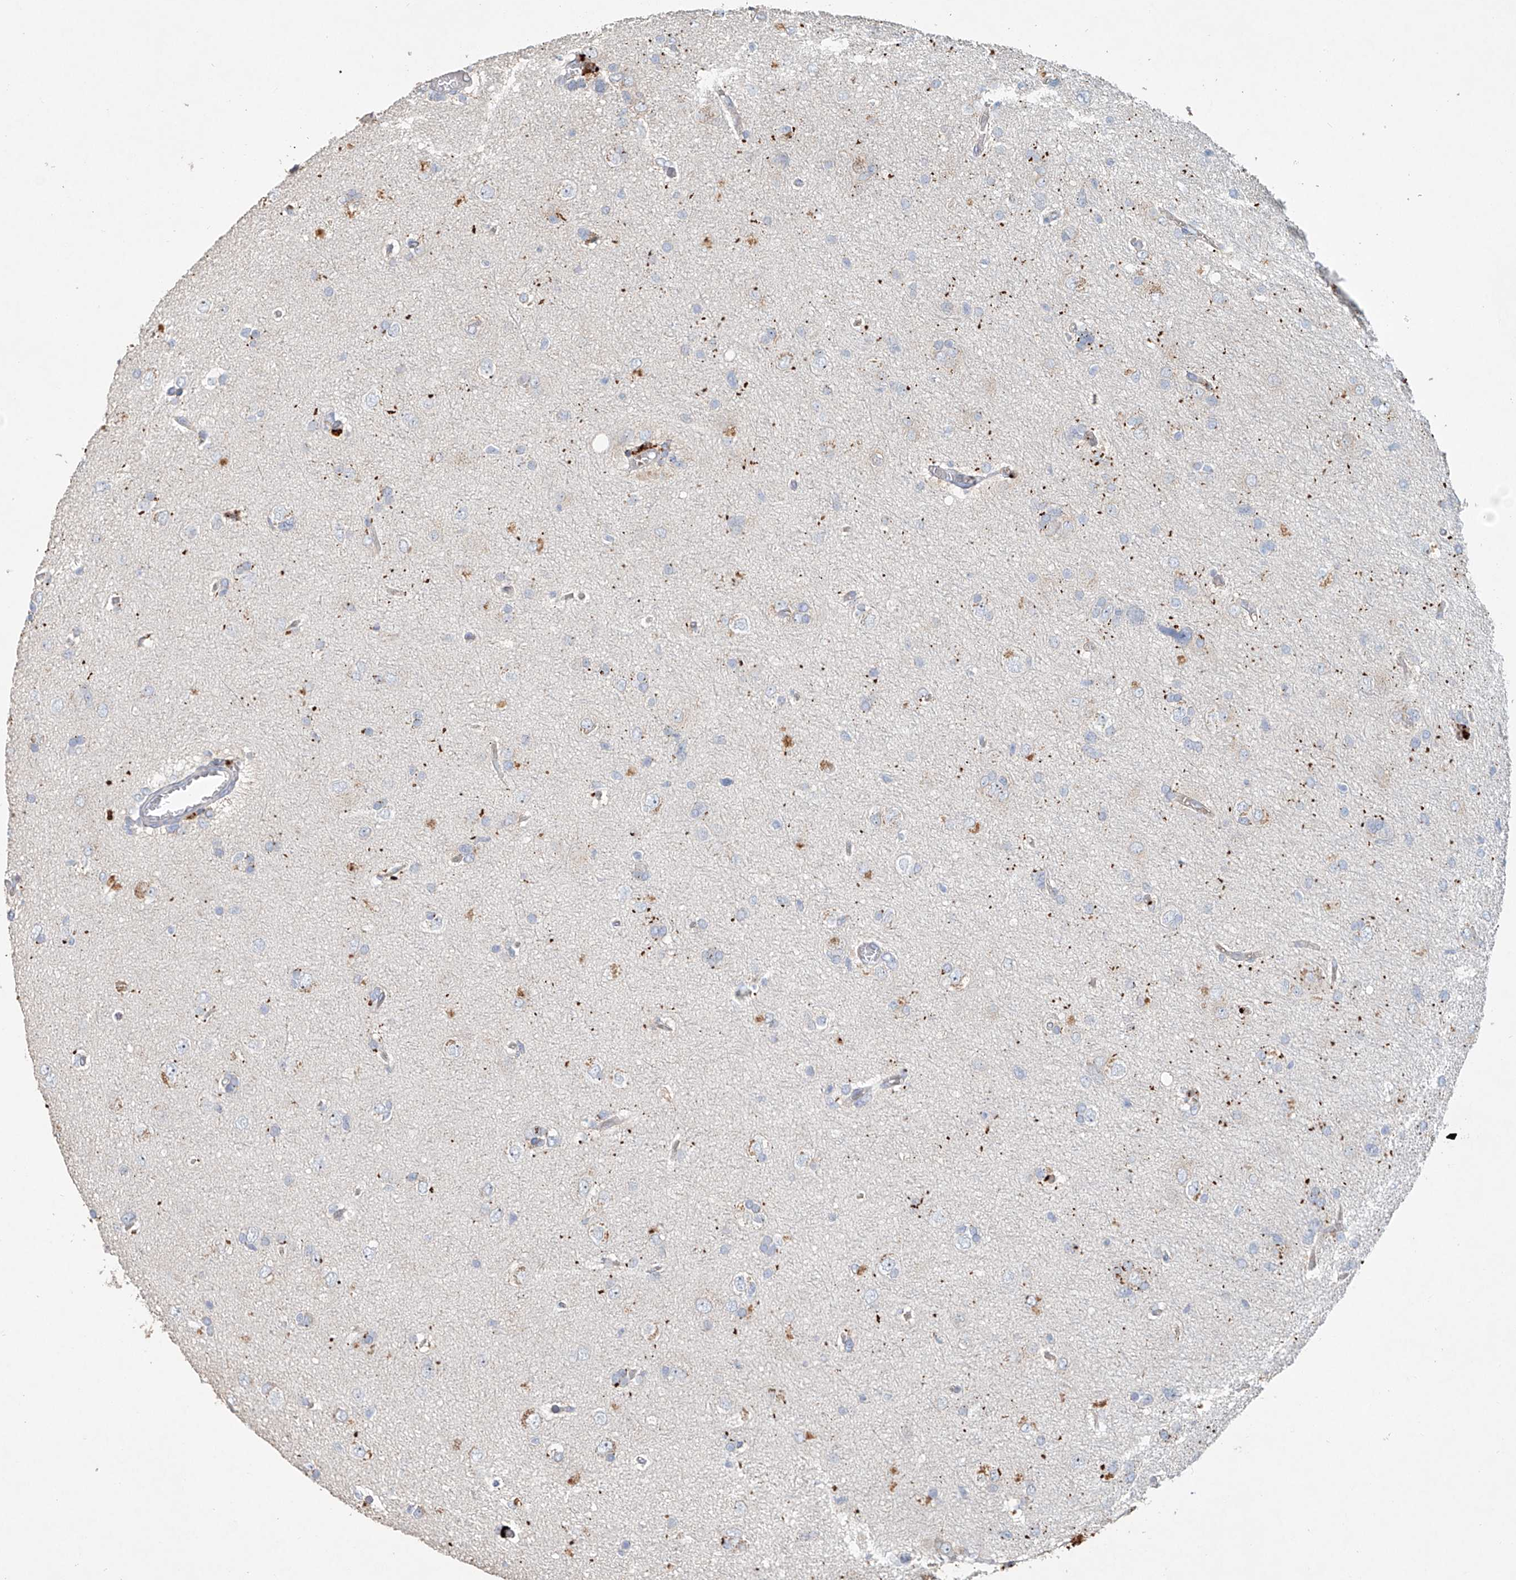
{"staining": {"intensity": "weak", "quantity": "<25%", "location": "cytoplasmic/membranous"}, "tissue": "glioma", "cell_type": "Tumor cells", "image_type": "cancer", "snomed": [{"axis": "morphology", "description": "Glioma, malignant, High grade"}, {"axis": "topography", "description": "Brain"}], "caption": "The image demonstrates no significant staining in tumor cells of glioma.", "gene": "TRIM47", "patient": {"sex": "female", "age": 59}}